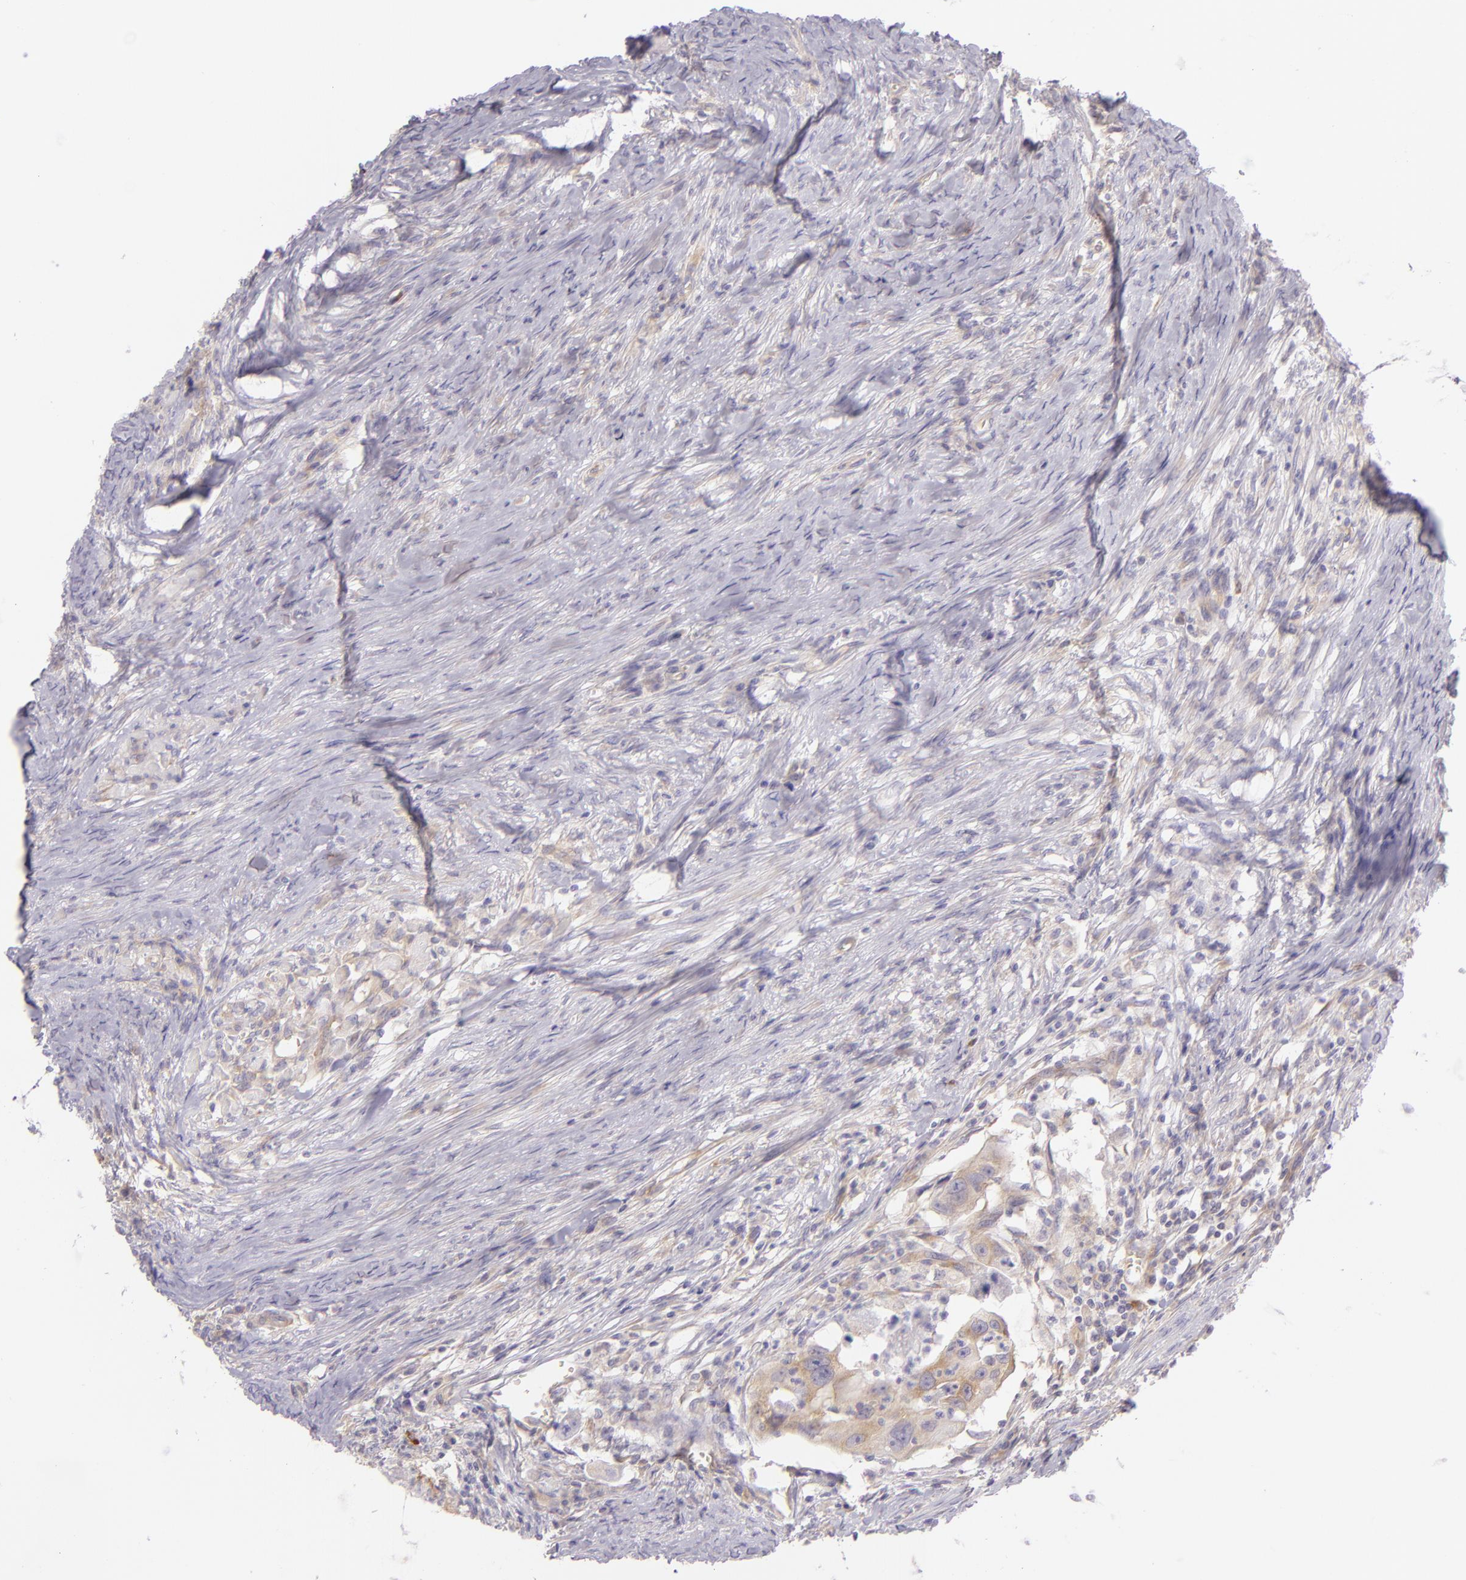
{"staining": {"intensity": "weak", "quantity": "<25%", "location": "cytoplasmic/membranous"}, "tissue": "head and neck cancer", "cell_type": "Tumor cells", "image_type": "cancer", "snomed": [{"axis": "morphology", "description": "Squamous cell carcinoma, NOS"}, {"axis": "topography", "description": "Head-Neck"}], "caption": "There is no significant positivity in tumor cells of head and neck cancer (squamous cell carcinoma).", "gene": "ZC3H7B", "patient": {"sex": "male", "age": 64}}